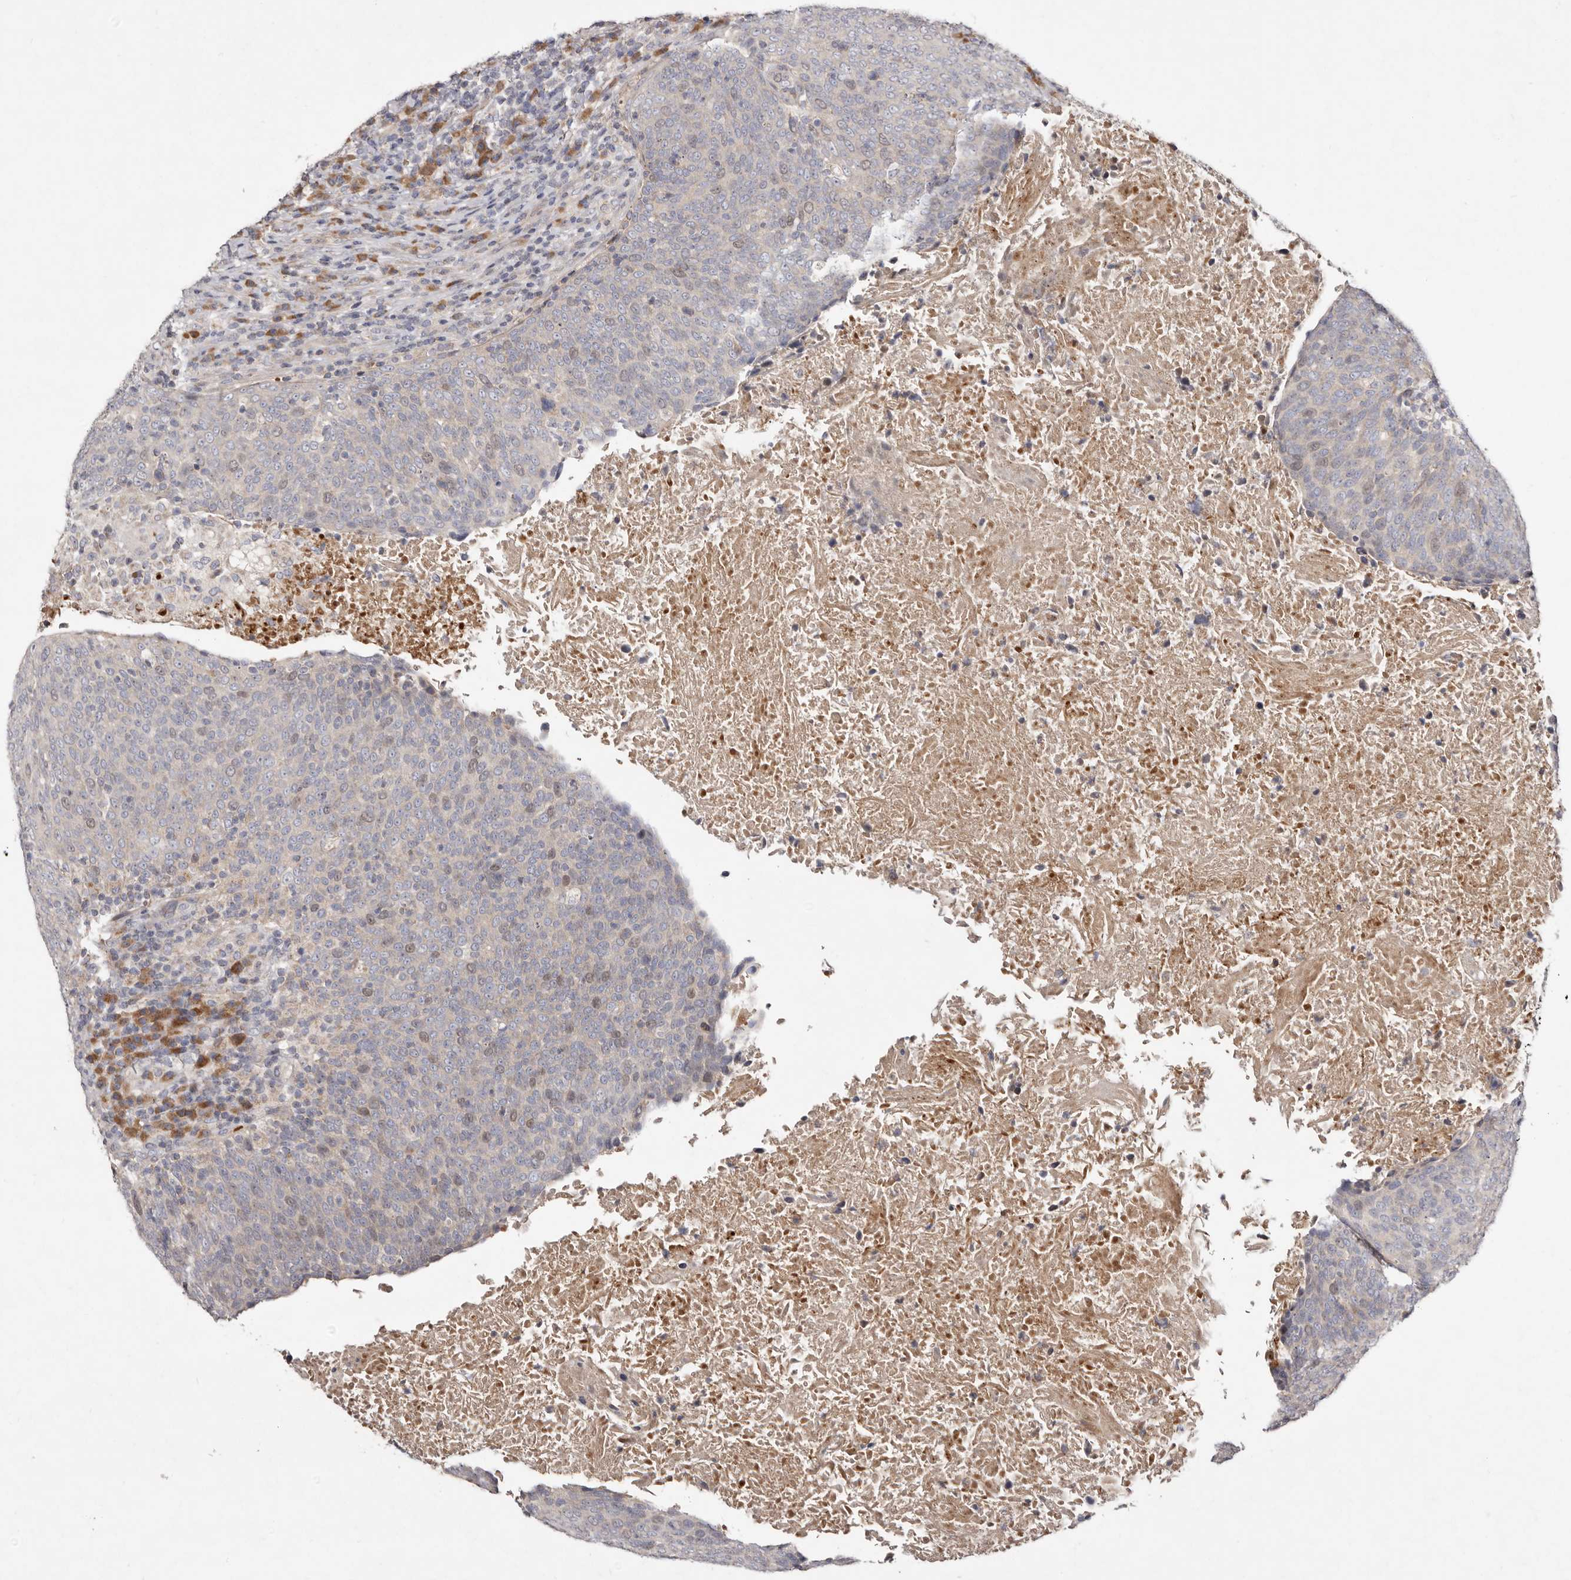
{"staining": {"intensity": "weak", "quantity": "<25%", "location": "nuclear"}, "tissue": "head and neck cancer", "cell_type": "Tumor cells", "image_type": "cancer", "snomed": [{"axis": "morphology", "description": "Squamous cell carcinoma, NOS"}, {"axis": "morphology", "description": "Squamous cell carcinoma, metastatic, NOS"}, {"axis": "topography", "description": "Lymph node"}, {"axis": "topography", "description": "Head-Neck"}], "caption": "Immunohistochemistry (IHC) histopathology image of neoplastic tissue: human head and neck cancer (squamous cell carcinoma) stained with DAB demonstrates no significant protein staining in tumor cells.", "gene": "SLC25A20", "patient": {"sex": "male", "age": 62}}